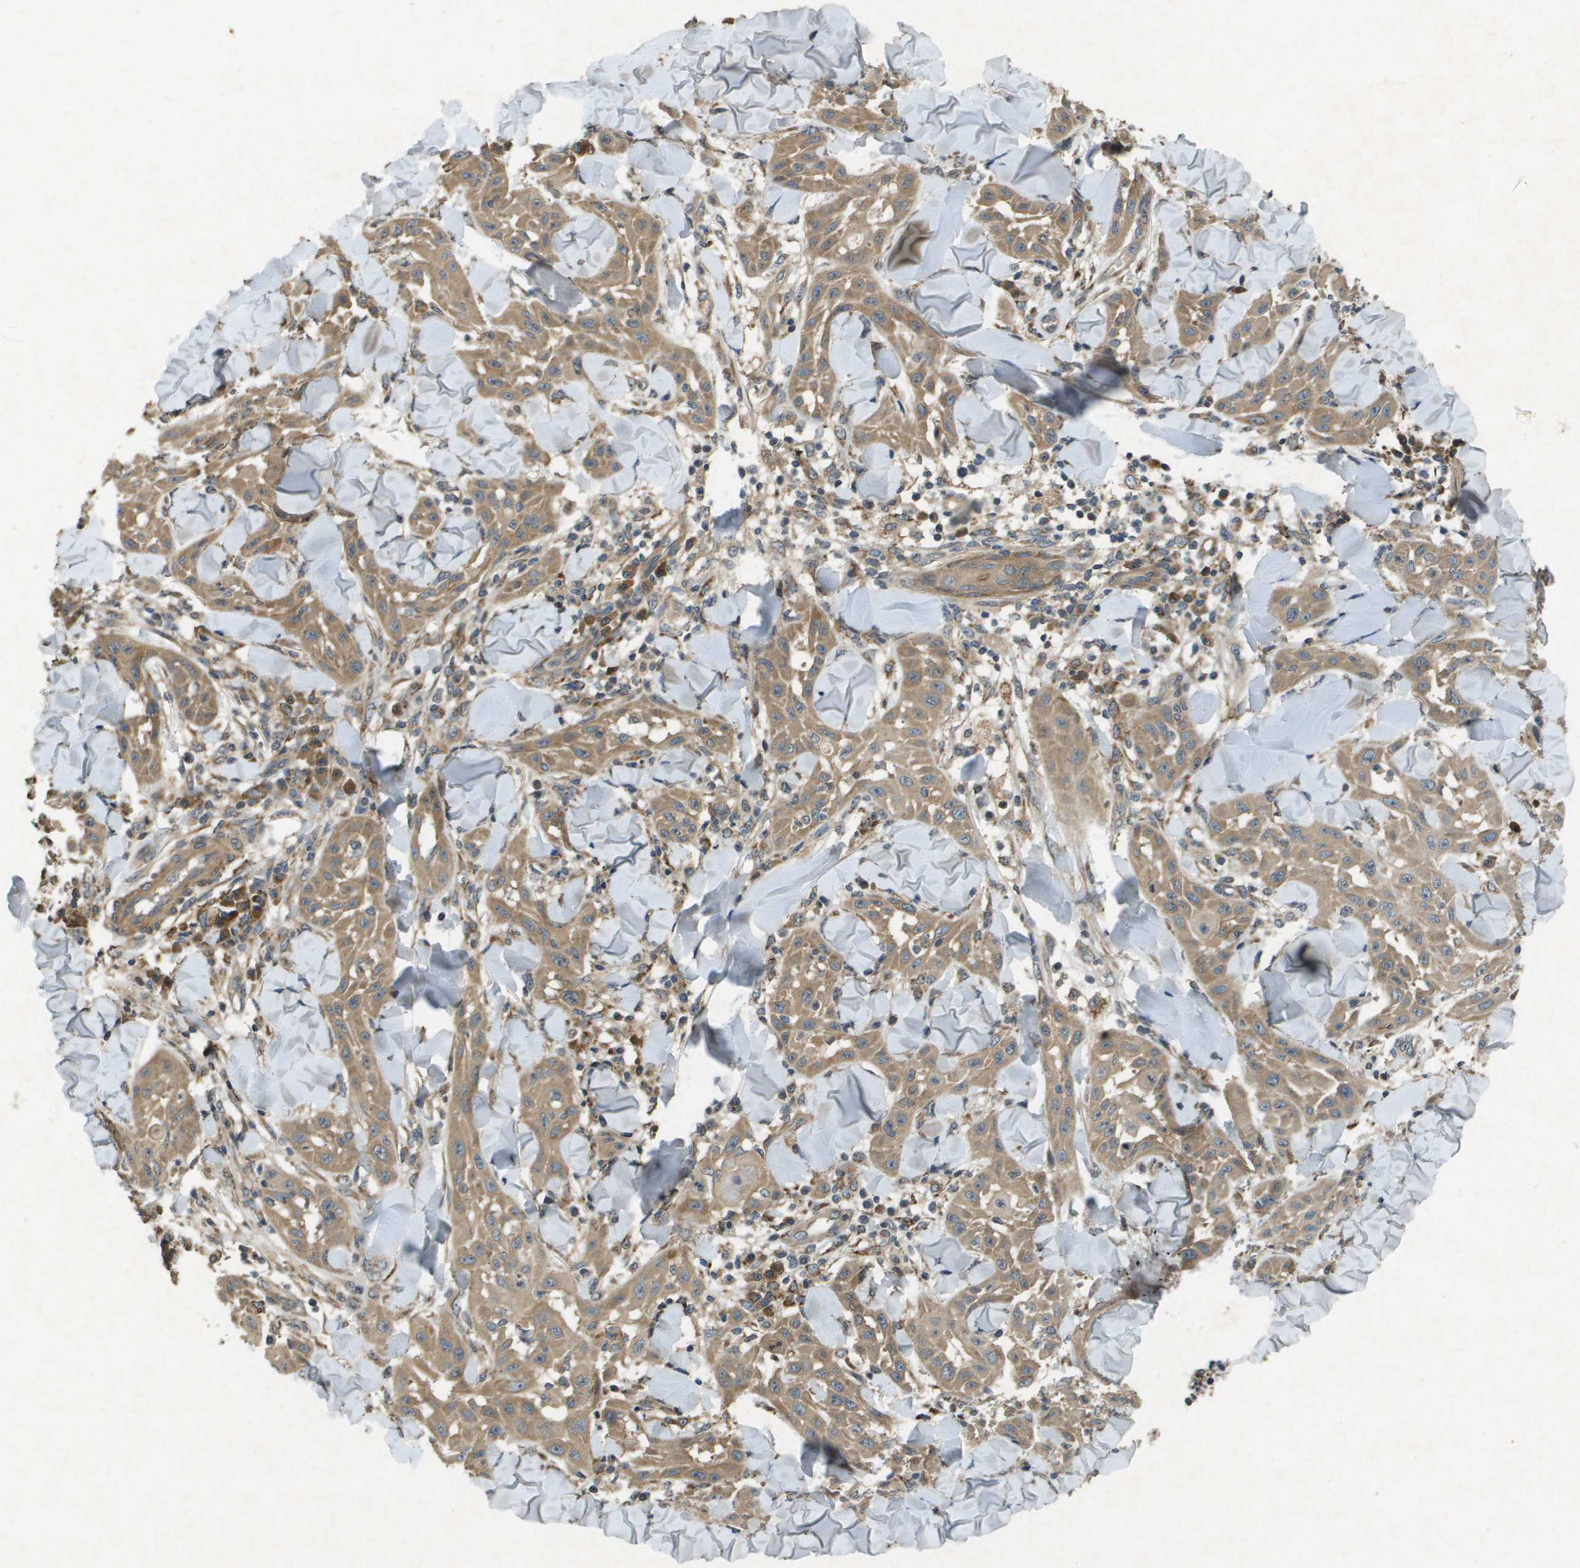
{"staining": {"intensity": "moderate", "quantity": ">75%", "location": "cytoplasmic/membranous"}, "tissue": "skin cancer", "cell_type": "Tumor cells", "image_type": "cancer", "snomed": [{"axis": "morphology", "description": "Squamous cell carcinoma, NOS"}, {"axis": "topography", "description": "Skin"}], "caption": "About >75% of tumor cells in human skin cancer (squamous cell carcinoma) reveal moderate cytoplasmic/membranous protein staining as visualized by brown immunohistochemical staining.", "gene": "CDKN2C", "patient": {"sex": "male", "age": 24}}